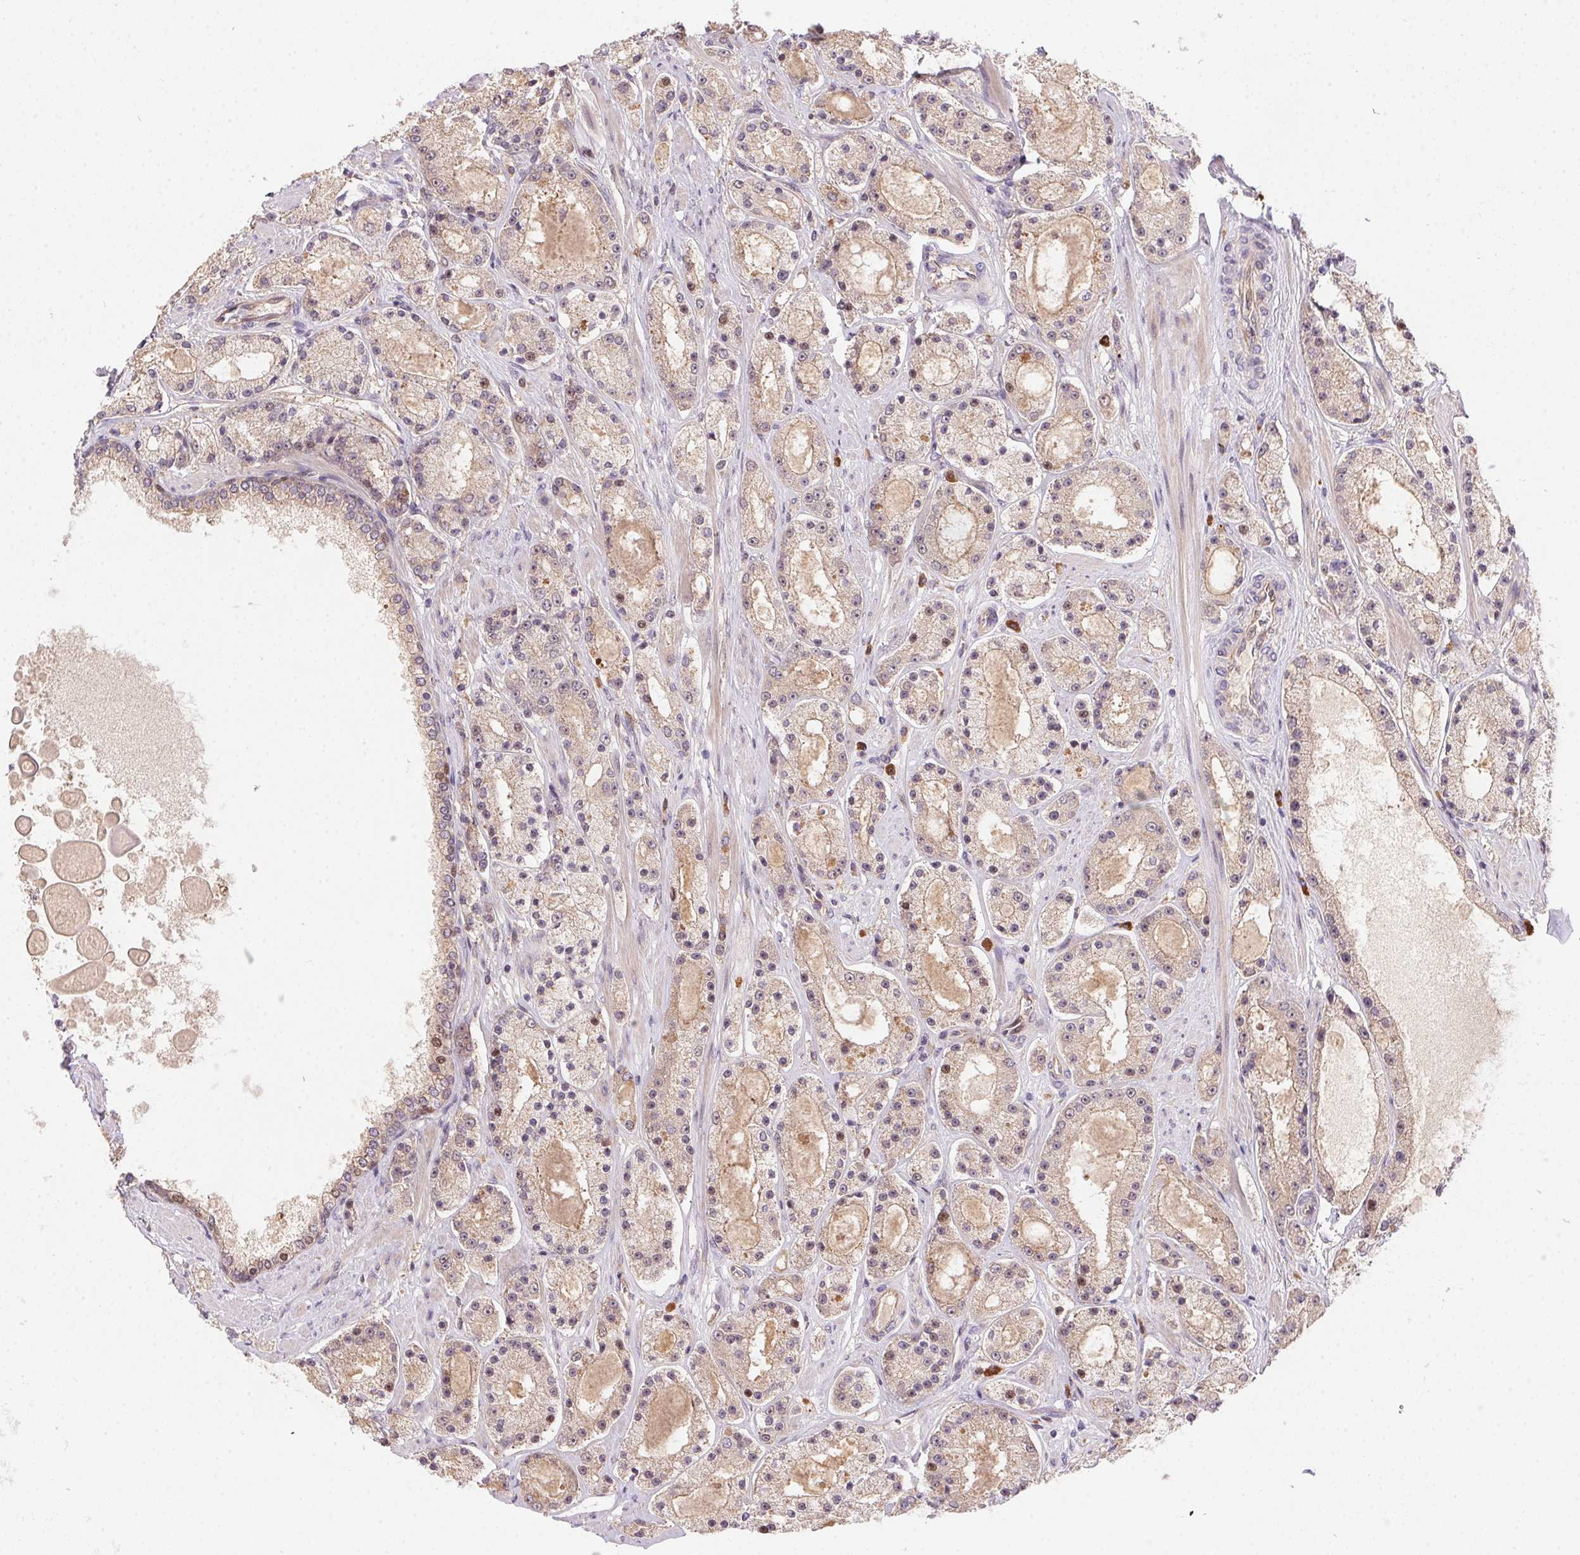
{"staining": {"intensity": "weak", "quantity": ">75%", "location": "cytoplasmic/membranous,nuclear"}, "tissue": "prostate cancer", "cell_type": "Tumor cells", "image_type": "cancer", "snomed": [{"axis": "morphology", "description": "Adenocarcinoma, High grade"}, {"axis": "topography", "description": "Prostate"}], "caption": "Brown immunohistochemical staining in human prostate cancer (high-grade adenocarcinoma) shows weak cytoplasmic/membranous and nuclear staining in about >75% of tumor cells.", "gene": "NUDT16", "patient": {"sex": "male", "age": 67}}